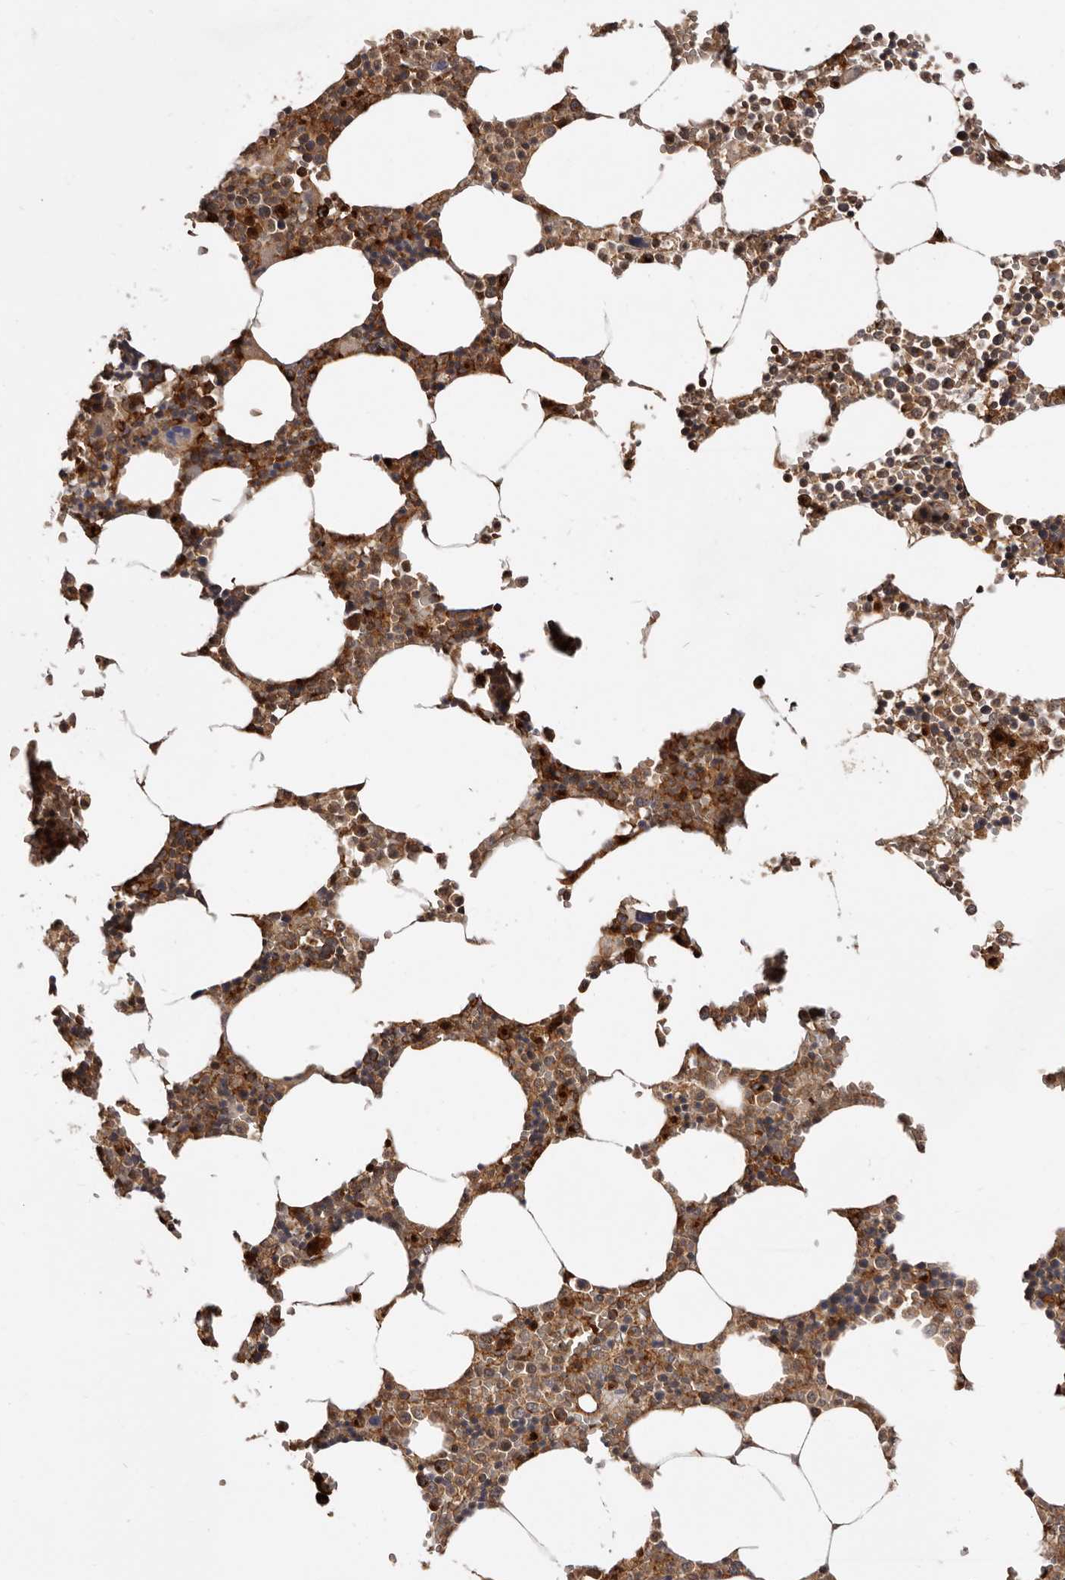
{"staining": {"intensity": "moderate", "quantity": ">75%", "location": "cytoplasmic/membranous"}, "tissue": "bone marrow", "cell_type": "Hematopoietic cells", "image_type": "normal", "snomed": [{"axis": "morphology", "description": "Normal tissue, NOS"}, {"axis": "topography", "description": "Bone marrow"}], "caption": "Immunohistochemistry staining of normal bone marrow, which reveals medium levels of moderate cytoplasmic/membranous positivity in approximately >75% of hematopoietic cells indicating moderate cytoplasmic/membranous protein positivity. The staining was performed using DAB (3,3'-diaminobenzidine) (brown) for protein detection and nuclei were counterstained in hematoxylin (blue).", "gene": "GPR27", "patient": {"sex": "male", "age": 70}}